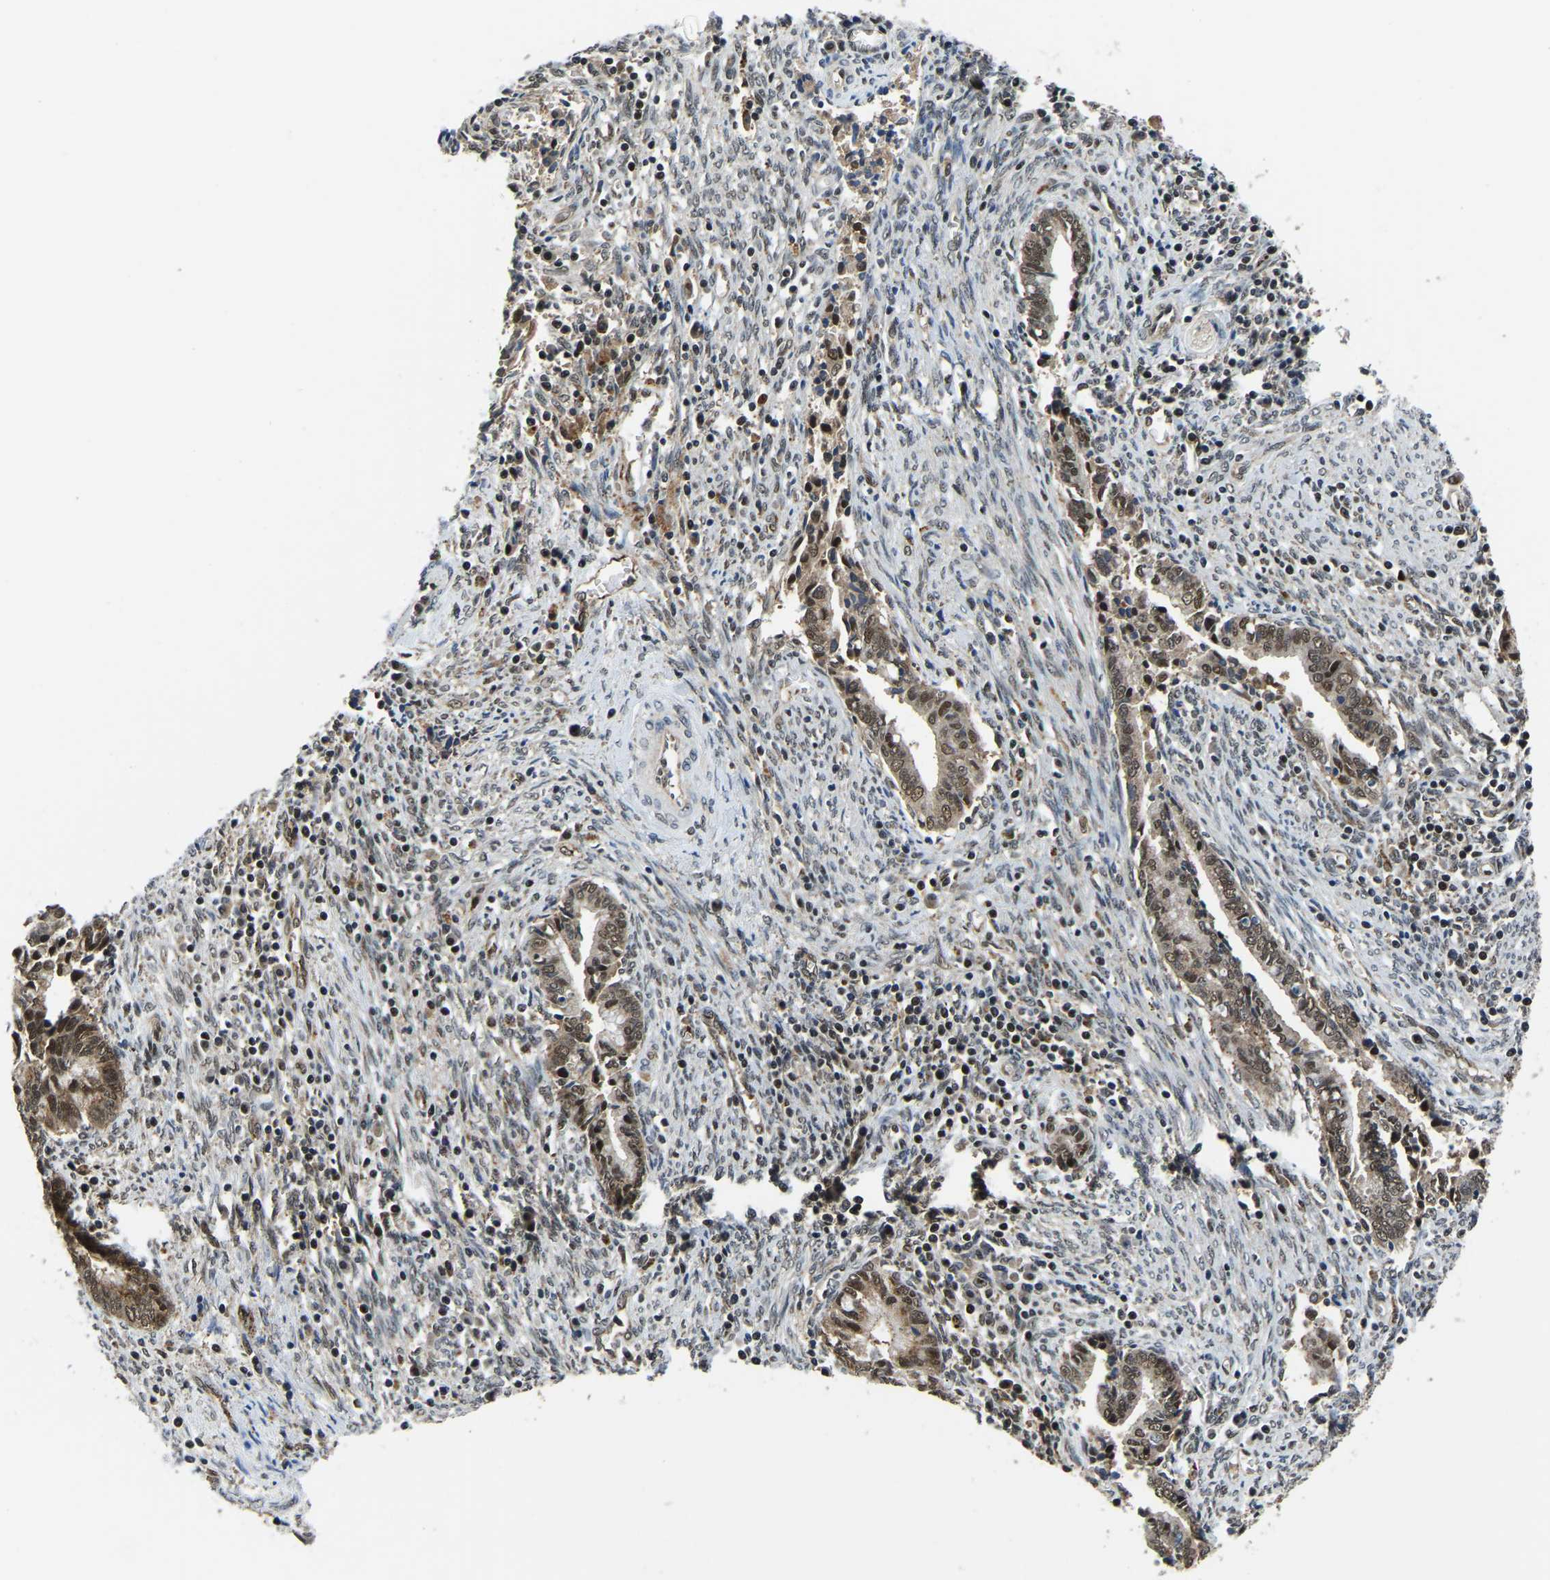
{"staining": {"intensity": "moderate", "quantity": ">75%", "location": "cytoplasmic/membranous,nuclear"}, "tissue": "cervical cancer", "cell_type": "Tumor cells", "image_type": "cancer", "snomed": [{"axis": "morphology", "description": "Adenocarcinoma, NOS"}, {"axis": "topography", "description": "Cervix"}], "caption": "Adenocarcinoma (cervical) was stained to show a protein in brown. There is medium levels of moderate cytoplasmic/membranous and nuclear expression in about >75% of tumor cells.", "gene": "DFFA", "patient": {"sex": "female", "age": 44}}